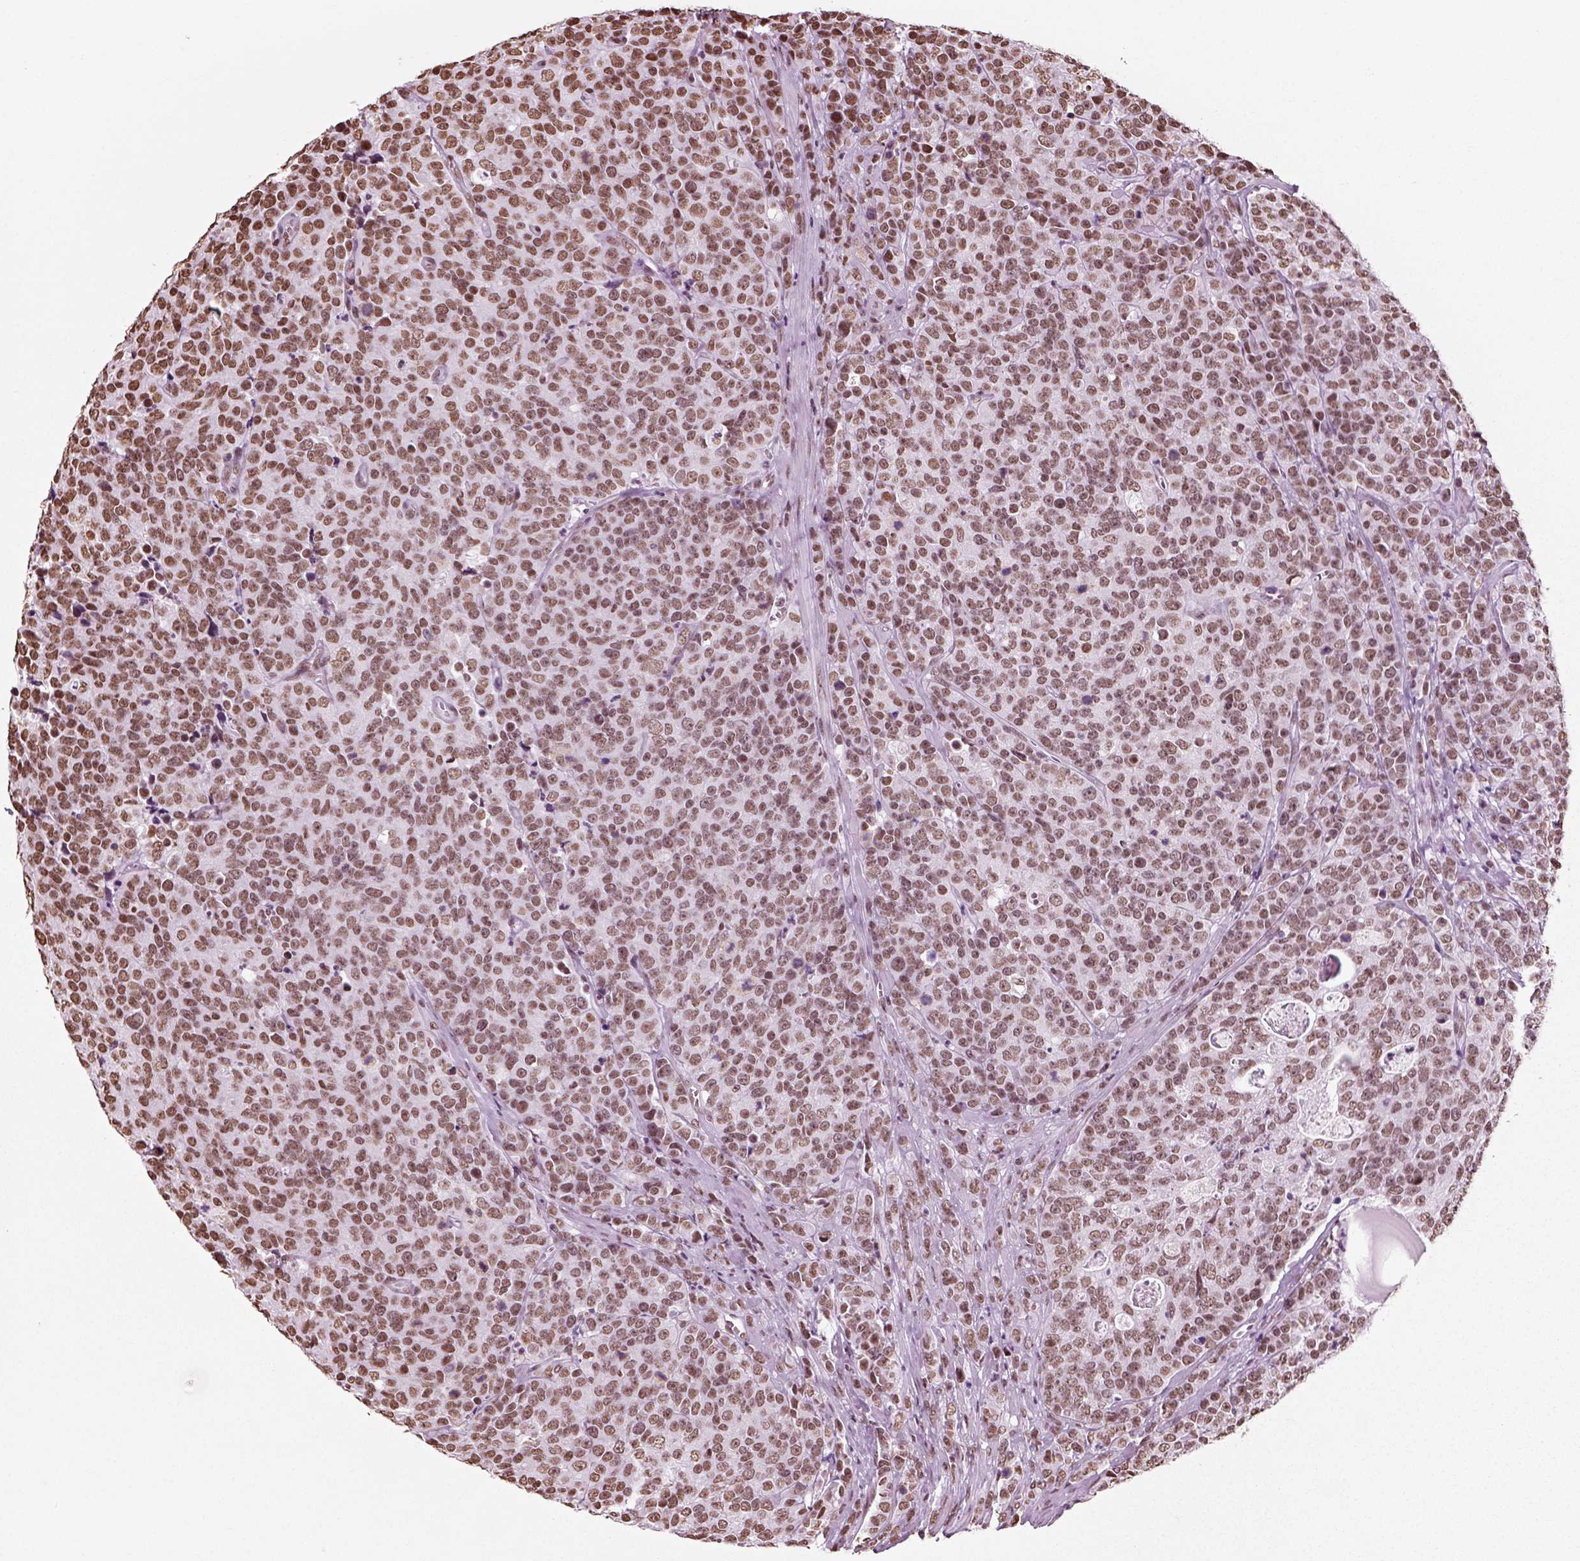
{"staining": {"intensity": "moderate", "quantity": ">75%", "location": "nuclear"}, "tissue": "prostate cancer", "cell_type": "Tumor cells", "image_type": "cancer", "snomed": [{"axis": "morphology", "description": "Adenocarcinoma, NOS"}, {"axis": "topography", "description": "Prostate"}], "caption": "Tumor cells demonstrate moderate nuclear positivity in approximately >75% of cells in prostate adenocarcinoma. Ihc stains the protein of interest in brown and the nuclei are stained blue.", "gene": "POLR1H", "patient": {"sex": "male", "age": 67}}